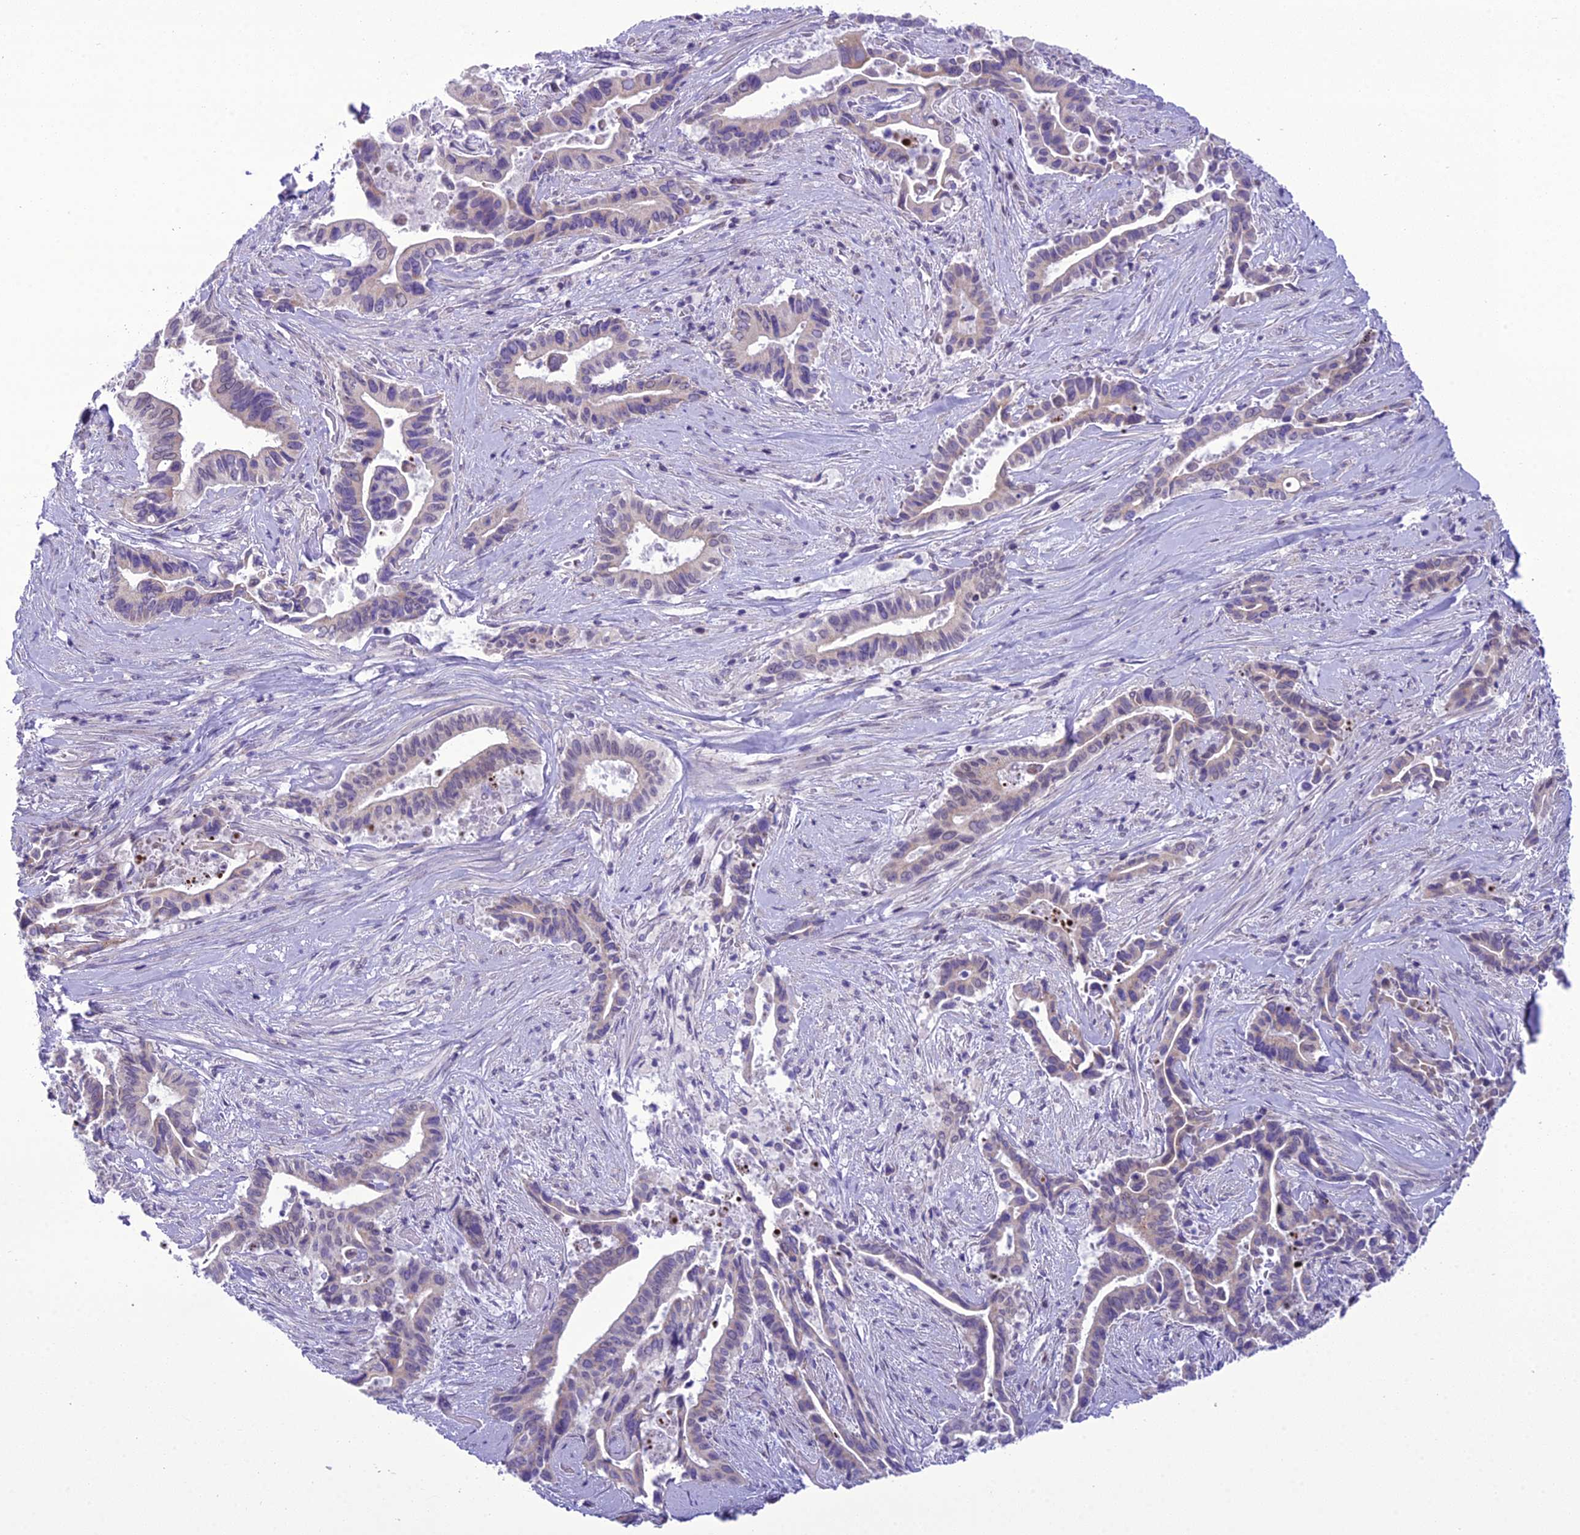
{"staining": {"intensity": "negative", "quantity": "none", "location": "none"}, "tissue": "pancreatic cancer", "cell_type": "Tumor cells", "image_type": "cancer", "snomed": [{"axis": "morphology", "description": "Adenocarcinoma, NOS"}, {"axis": "topography", "description": "Pancreas"}], "caption": "DAB (3,3'-diaminobenzidine) immunohistochemical staining of human pancreatic cancer shows no significant staining in tumor cells.", "gene": "B9D2", "patient": {"sex": "female", "age": 77}}